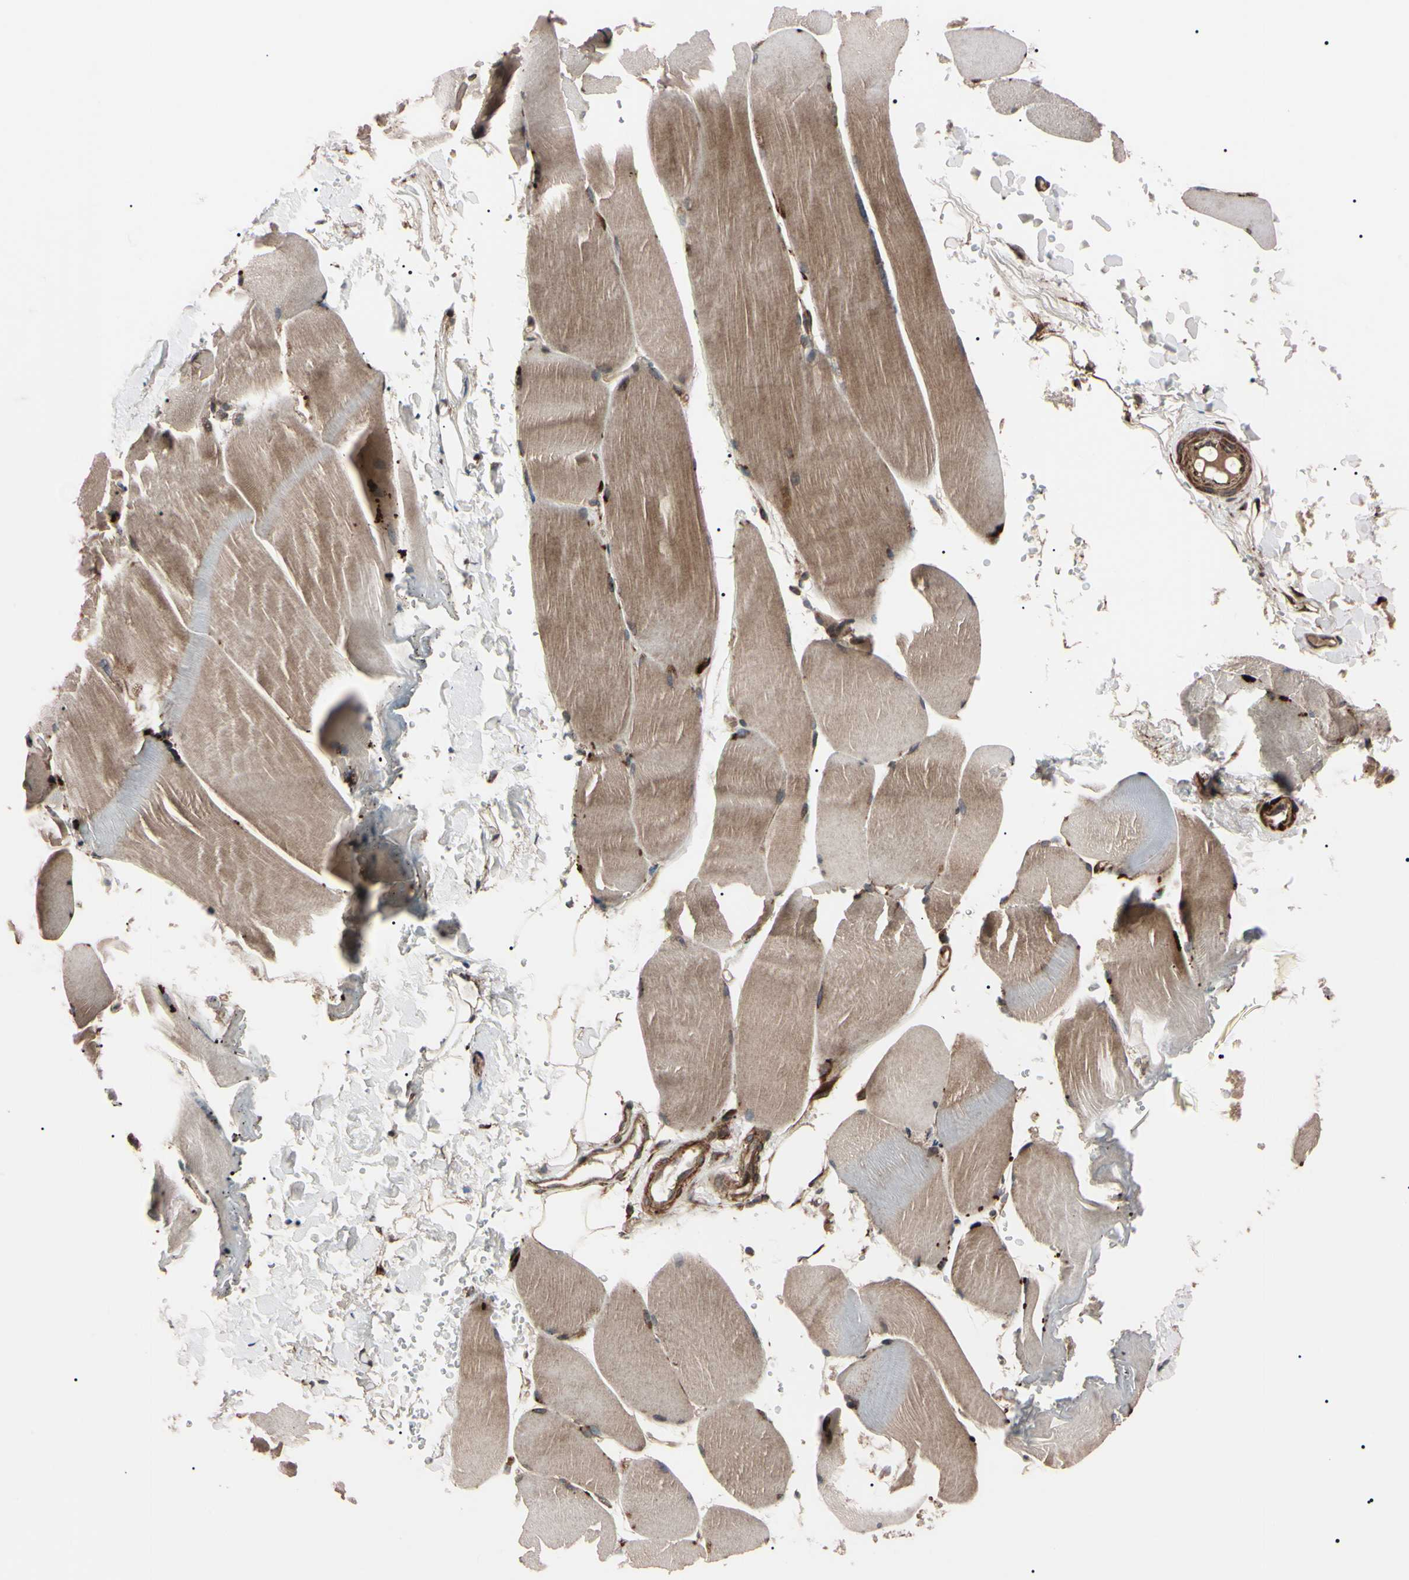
{"staining": {"intensity": "moderate", "quantity": ">75%", "location": "cytoplasmic/membranous"}, "tissue": "skeletal muscle", "cell_type": "Myocytes", "image_type": "normal", "snomed": [{"axis": "morphology", "description": "Normal tissue, NOS"}, {"axis": "topography", "description": "Skin"}, {"axis": "topography", "description": "Skeletal muscle"}], "caption": "Protein positivity by immunohistochemistry shows moderate cytoplasmic/membranous staining in about >75% of myocytes in unremarkable skeletal muscle.", "gene": "GUCY1B1", "patient": {"sex": "male", "age": 83}}